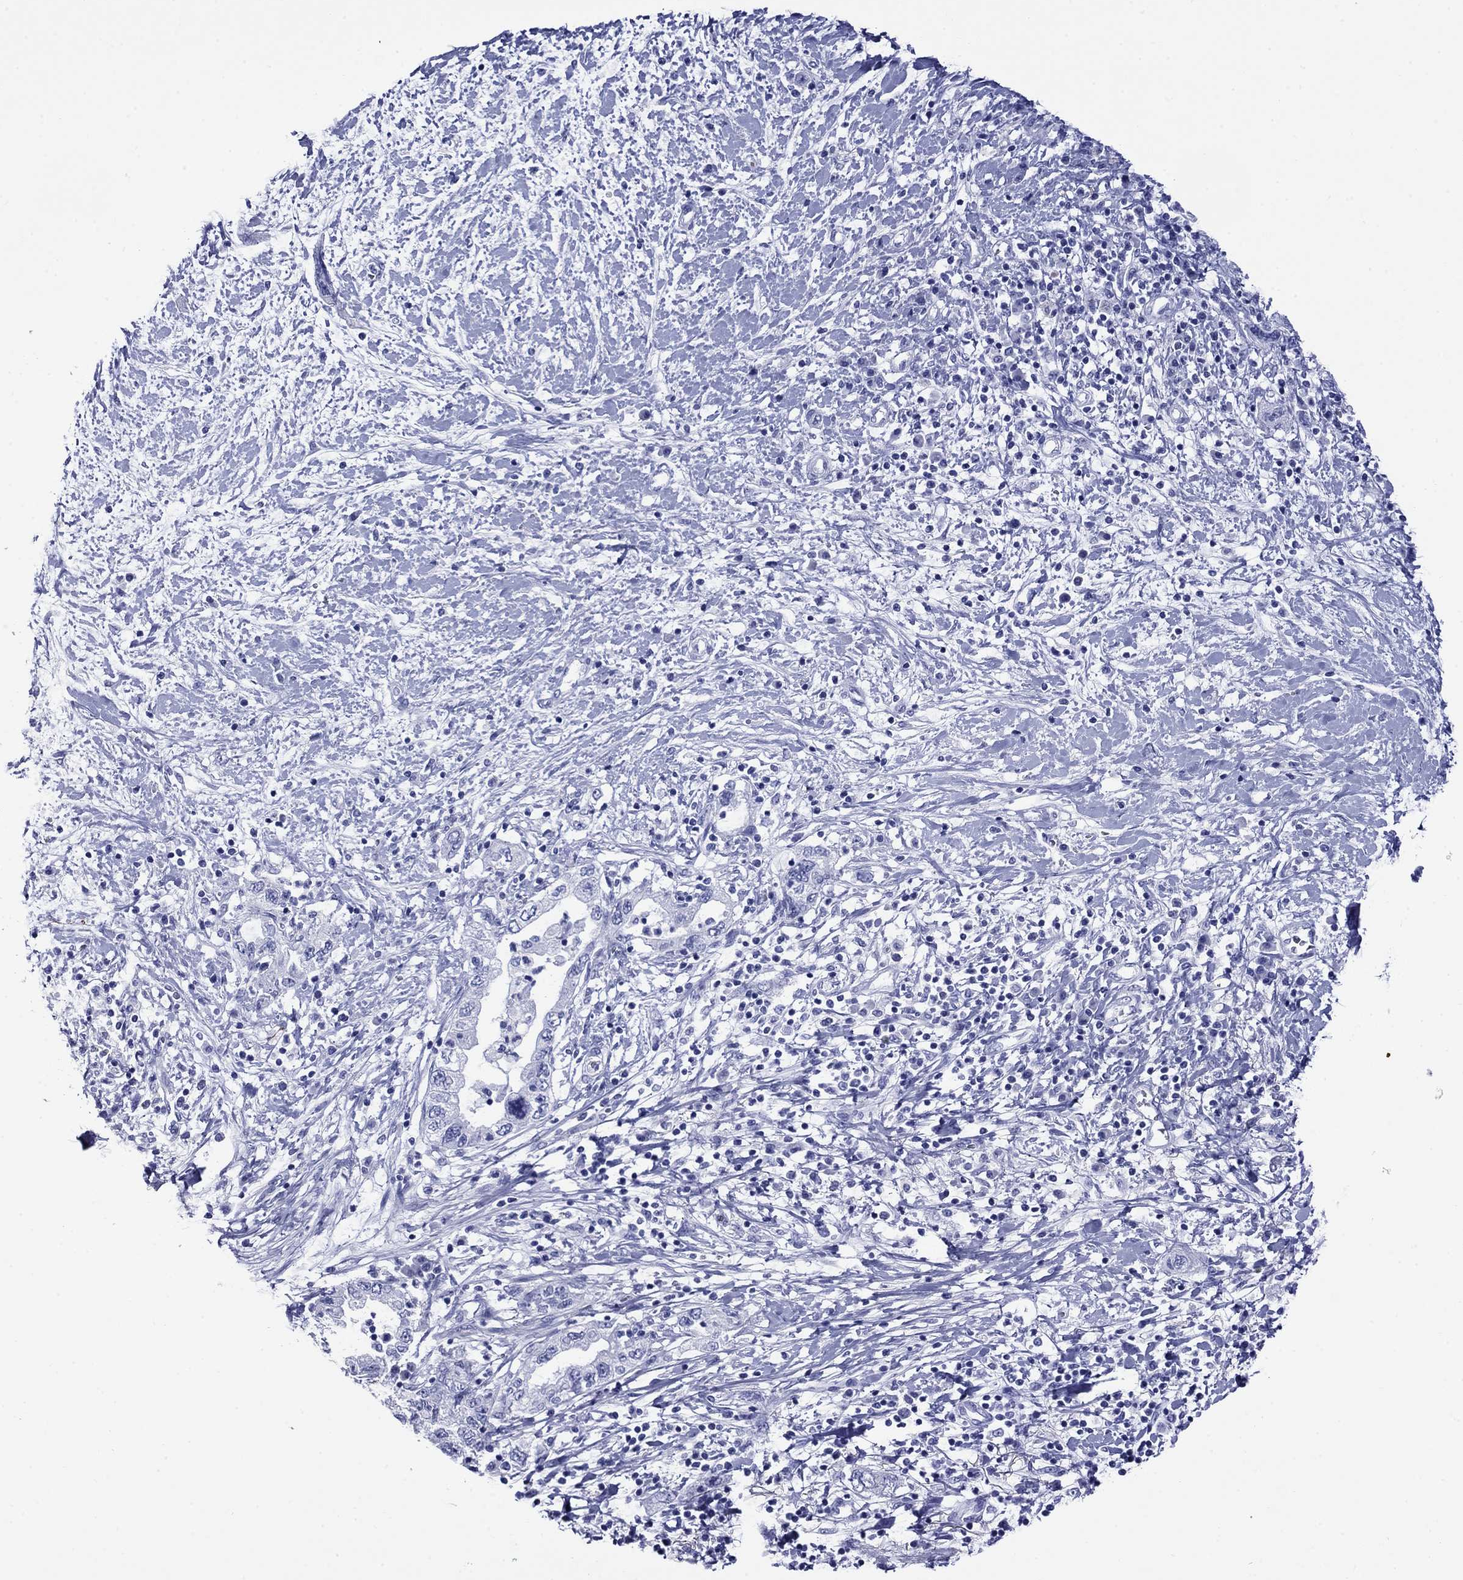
{"staining": {"intensity": "negative", "quantity": "none", "location": "none"}, "tissue": "pancreatic cancer", "cell_type": "Tumor cells", "image_type": "cancer", "snomed": [{"axis": "morphology", "description": "Adenocarcinoma, NOS"}, {"axis": "topography", "description": "Pancreas"}], "caption": "A high-resolution image shows IHC staining of pancreatic cancer (adenocarcinoma), which demonstrates no significant staining in tumor cells.", "gene": "ROM1", "patient": {"sex": "female", "age": 73}}